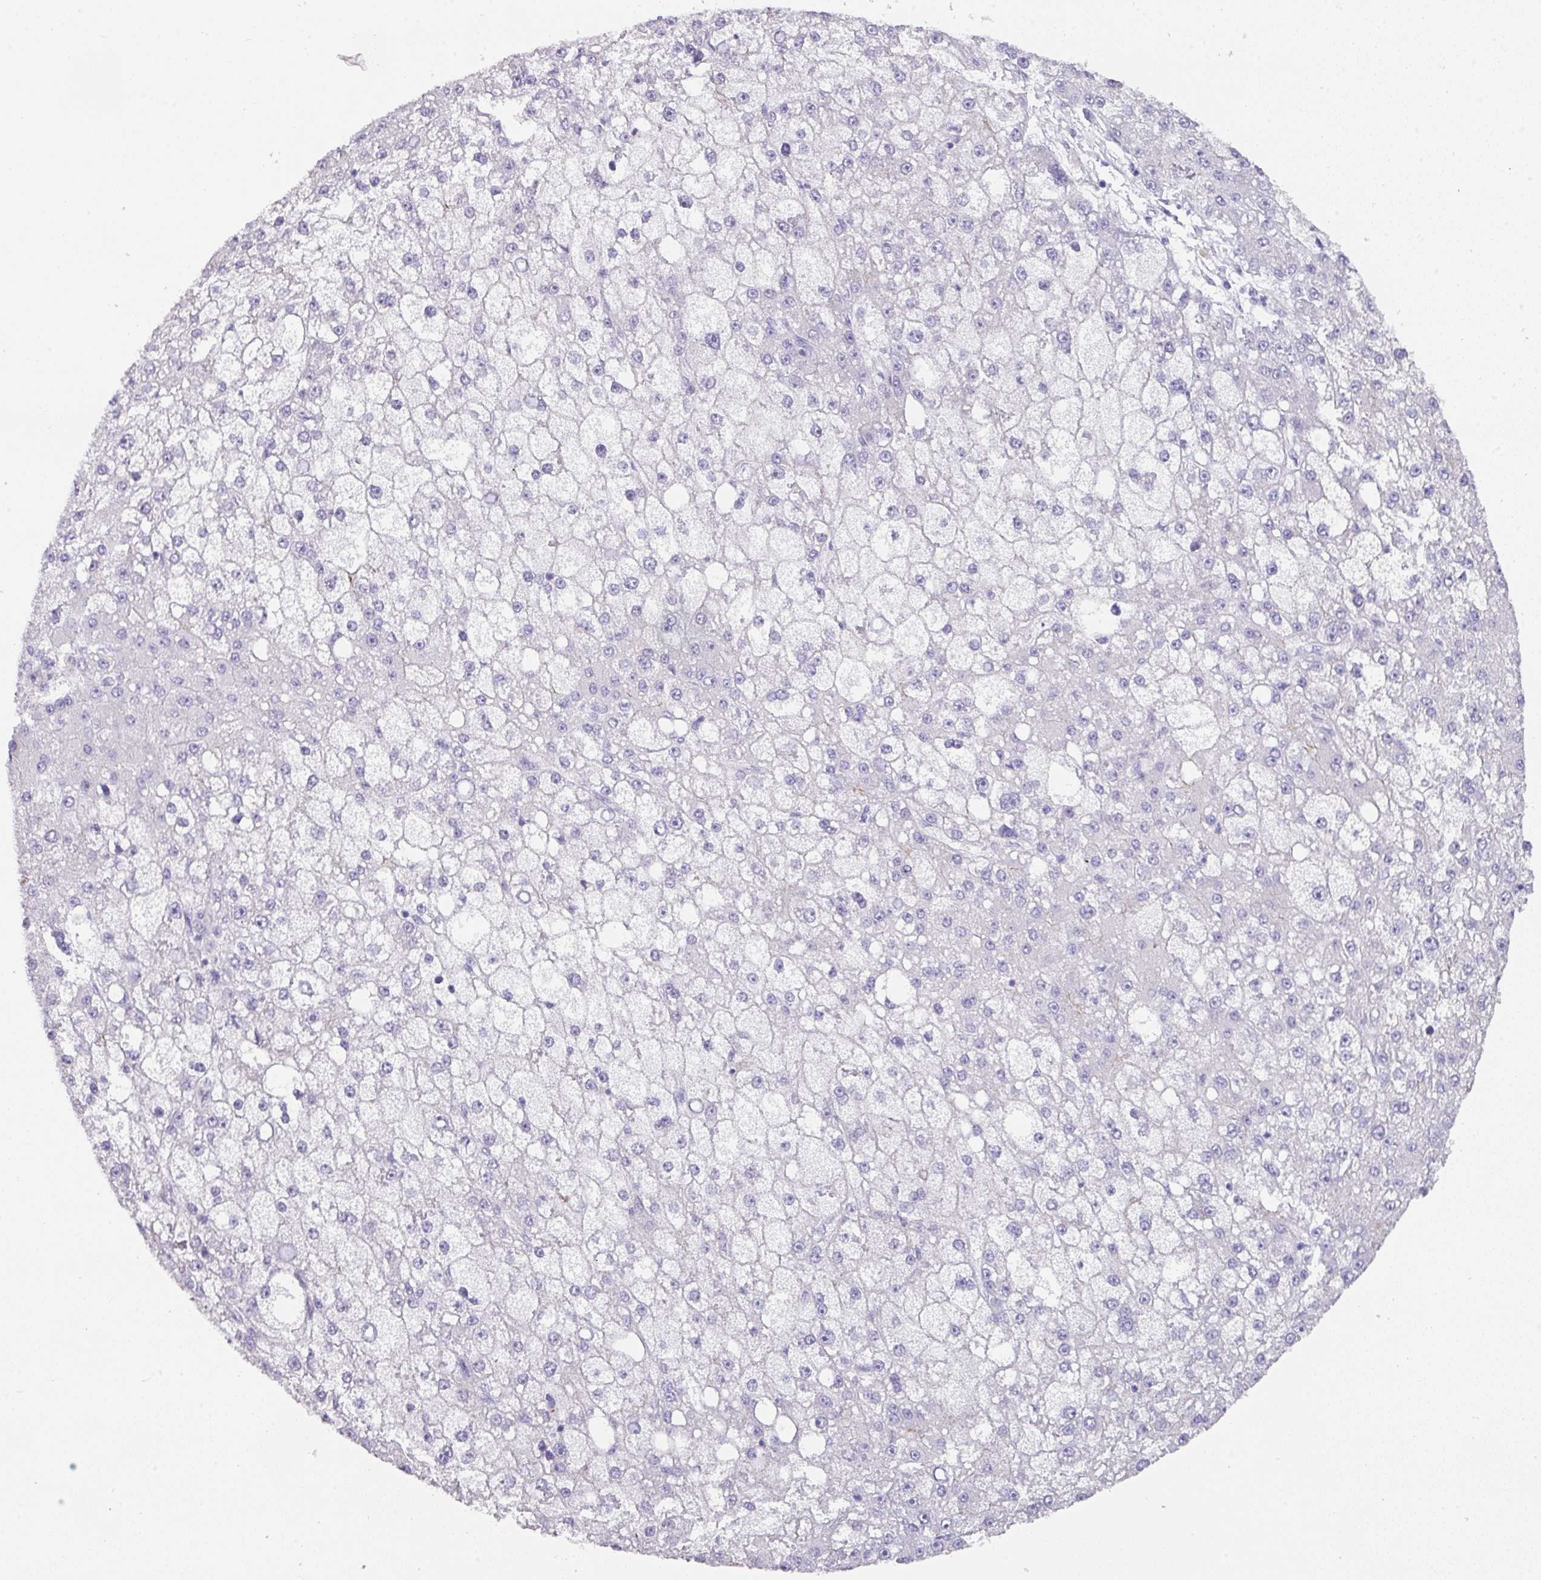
{"staining": {"intensity": "negative", "quantity": "none", "location": "none"}, "tissue": "liver cancer", "cell_type": "Tumor cells", "image_type": "cancer", "snomed": [{"axis": "morphology", "description": "Carcinoma, Hepatocellular, NOS"}, {"axis": "topography", "description": "Liver"}], "caption": "Tumor cells are negative for brown protein staining in liver cancer (hepatocellular carcinoma).", "gene": "ANKRD29", "patient": {"sex": "male", "age": 67}}